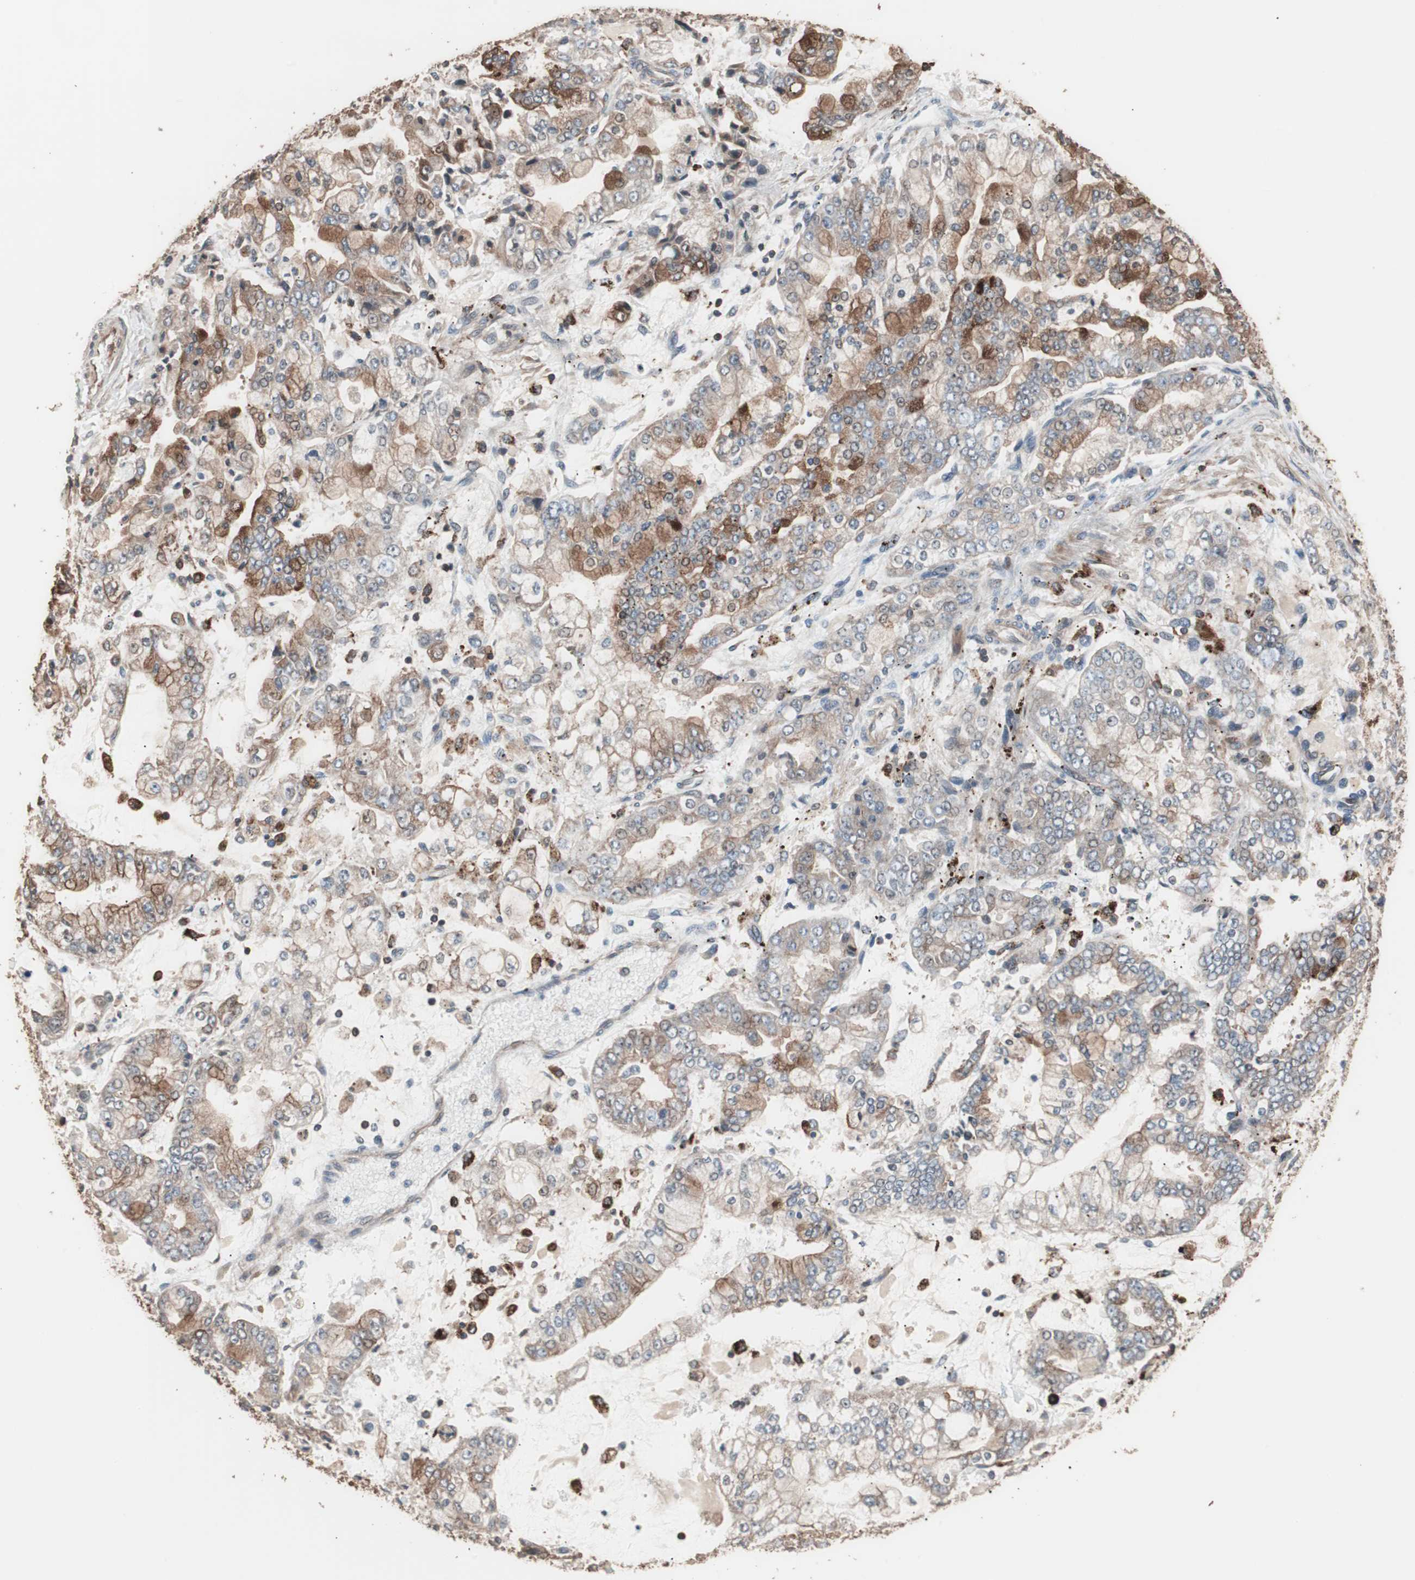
{"staining": {"intensity": "strong", "quantity": ">75%", "location": "cytoplasmic/membranous"}, "tissue": "stomach cancer", "cell_type": "Tumor cells", "image_type": "cancer", "snomed": [{"axis": "morphology", "description": "Adenocarcinoma, NOS"}, {"axis": "topography", "description": "Stomach"}], "caption": "This histopathology image demonstrates IHC staining of stomach cancer, with high strong cytoplasmic/membranous positivity in about >75% of tumor cells.", "gene": "CCT3", "patient": {"sex": "male", "age": 76}}